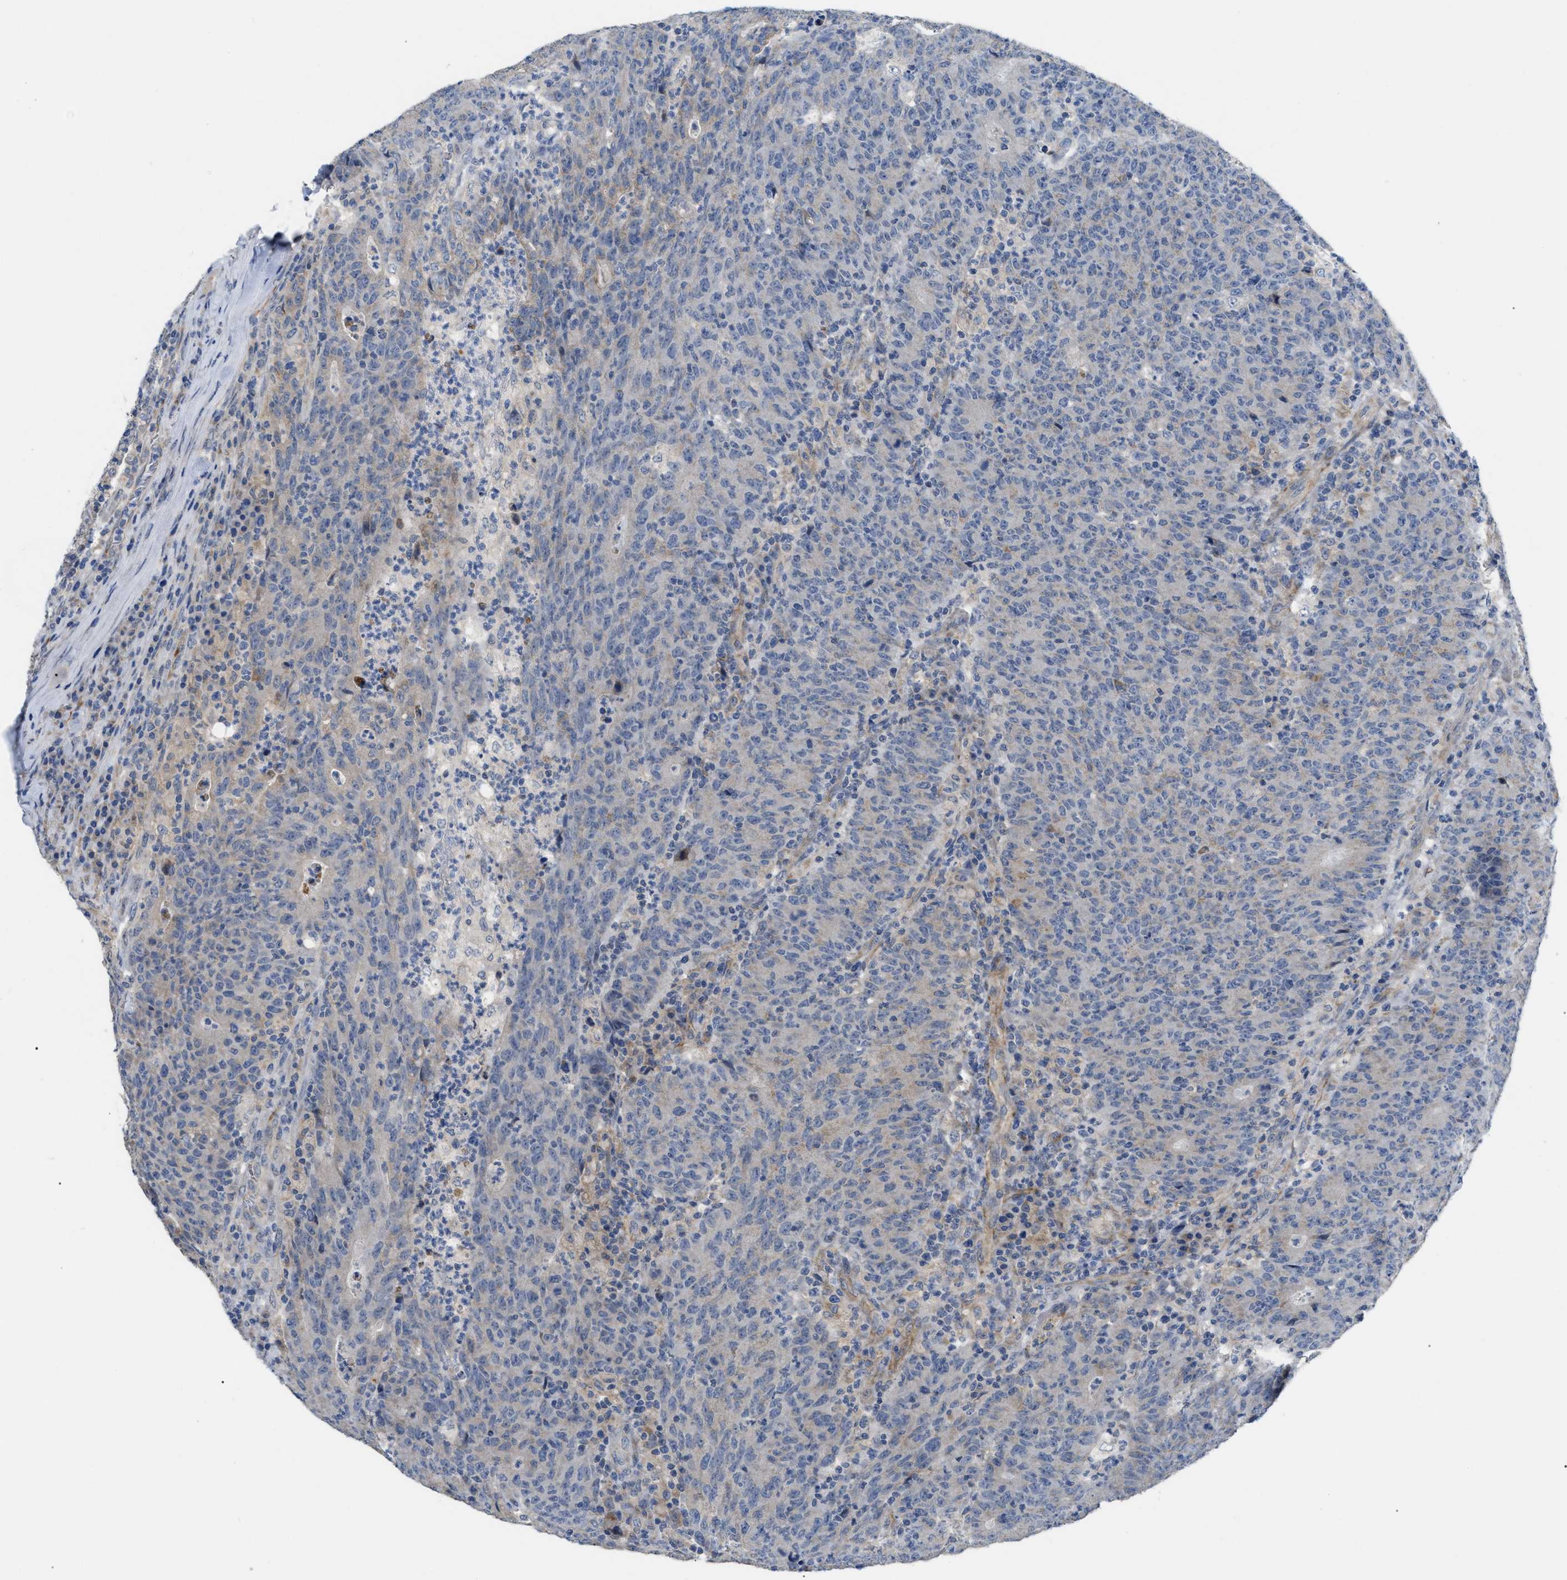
{"staining": {"intensity": "weak", "quantity": "<25%", "location": "cytoplasmic/membranous"}, "tissue": "colorectal cancer", "cell_type": "Tumor cells", "image_type": "cancer", "snomed": [{"axis": "morphology", "description": "Adenocarcinoma, NOS"}, {"axis": "topography", "description": "Colon"}], "caption": "This is a micrograph of IHC staining of adenocarcinoma (colorectal), which shows no positivity in tumor cells. (DAB (3,3'-diaminobenzidine) immunohistochemistry (IHC), high magnification).", "gene": "DHX58", "patient": {"sex": "female", "age": 75}}